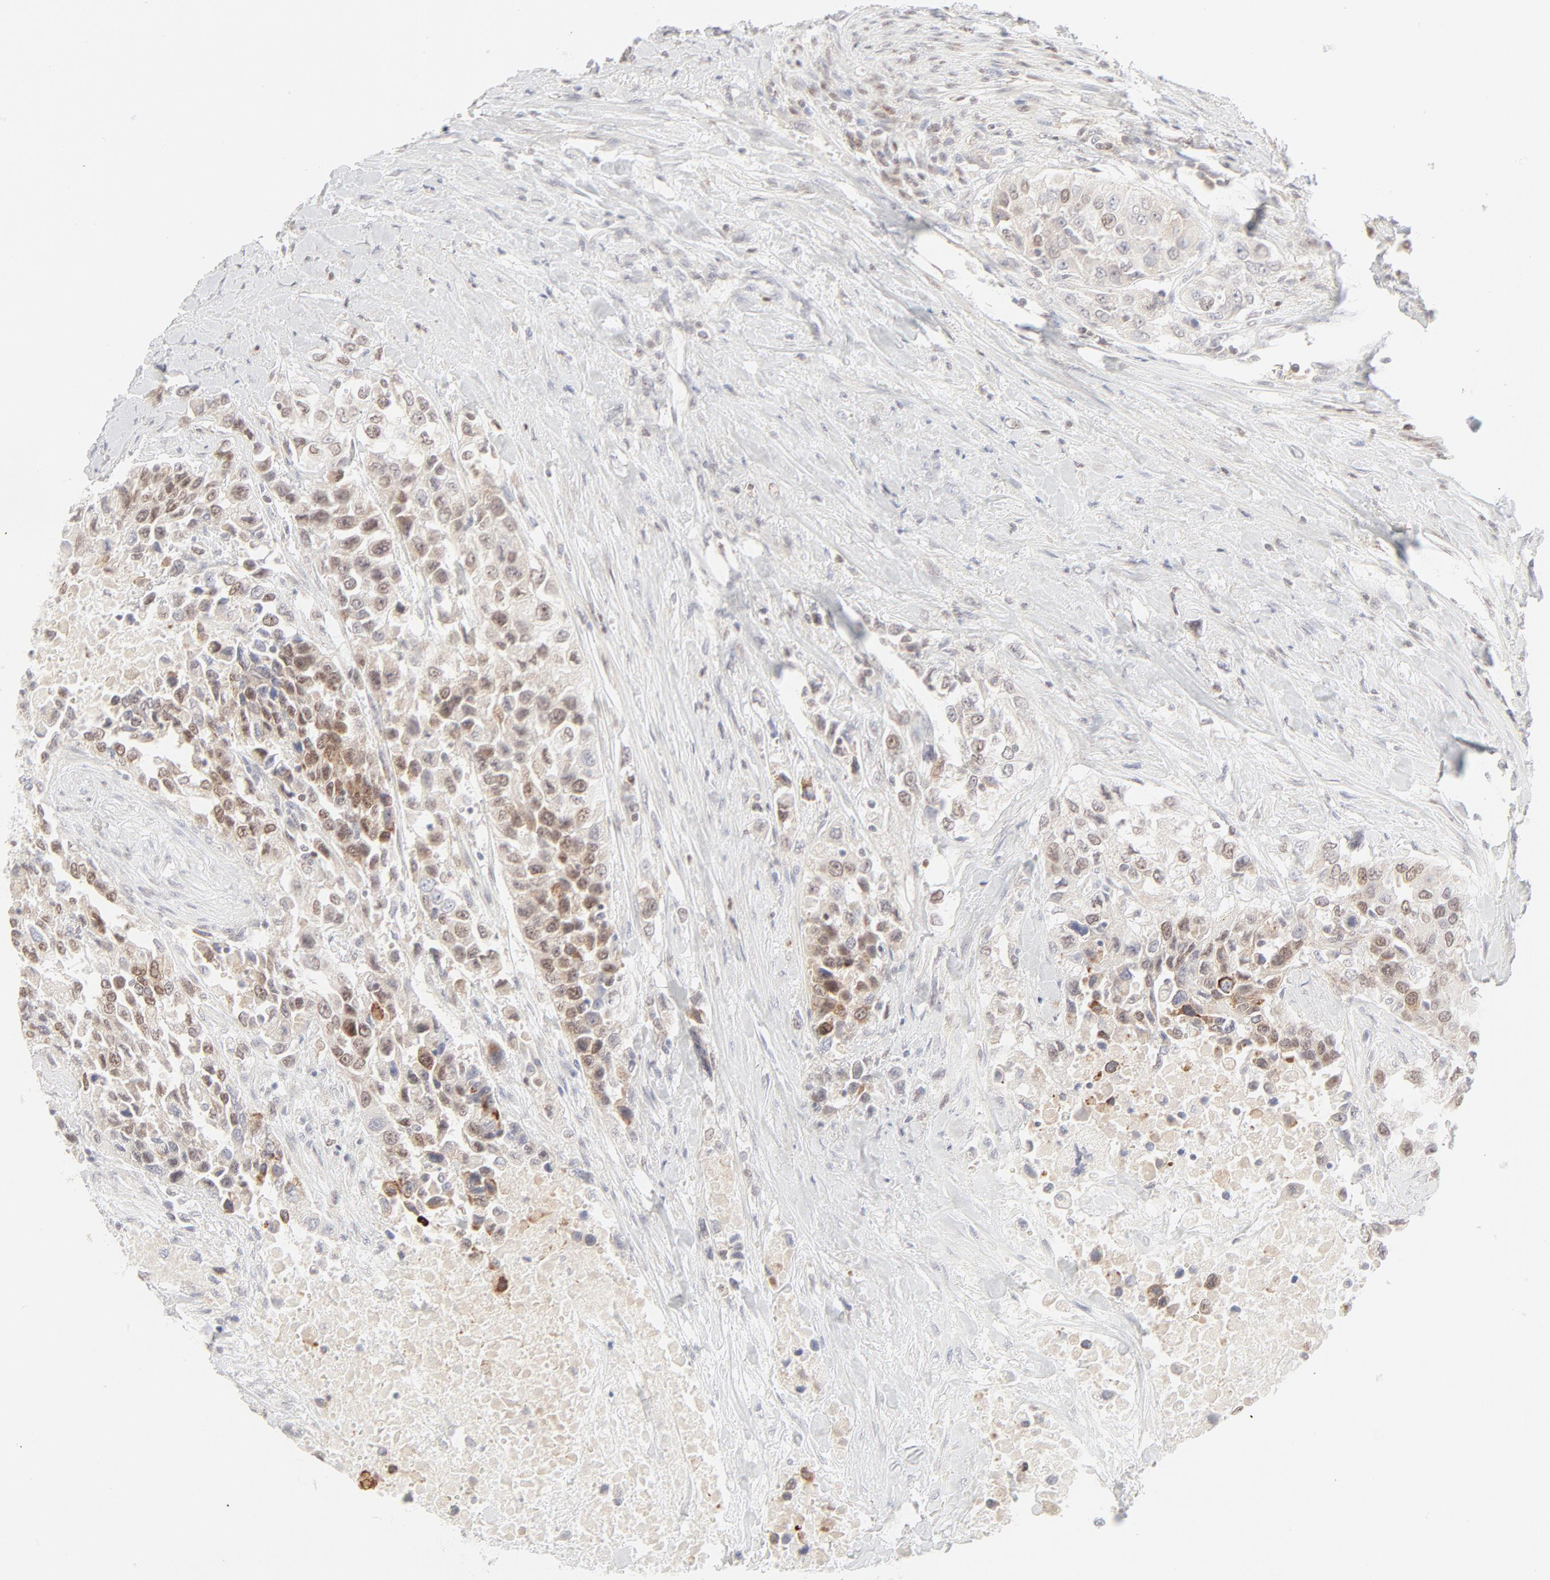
{"staining": {"intensity": "moderate", "quantity": "25%-75%", "location": "cytoplasmic/membranous,nuclear"}, "tissue": "urothelial cancer", "cell_type": "Tumor cells", "image_type": "cancer", "snomed": [{"axis": "morphology", "description": "Urothelial carcinoma, High grade"}, {"axis": "topography", "description": "Urinary bladder"}], "caption": "IHC of high-grade urothelial carcinoma reveals medium levels of moderate cytoplasmic/membranous and nuclear staining in approximately 25%-75% of tumor cells. The protein is shown in brown color, while the nuclei are stained blue.", "gene": "PRKCB", "patient": {"sex": "female", "age": 80}}